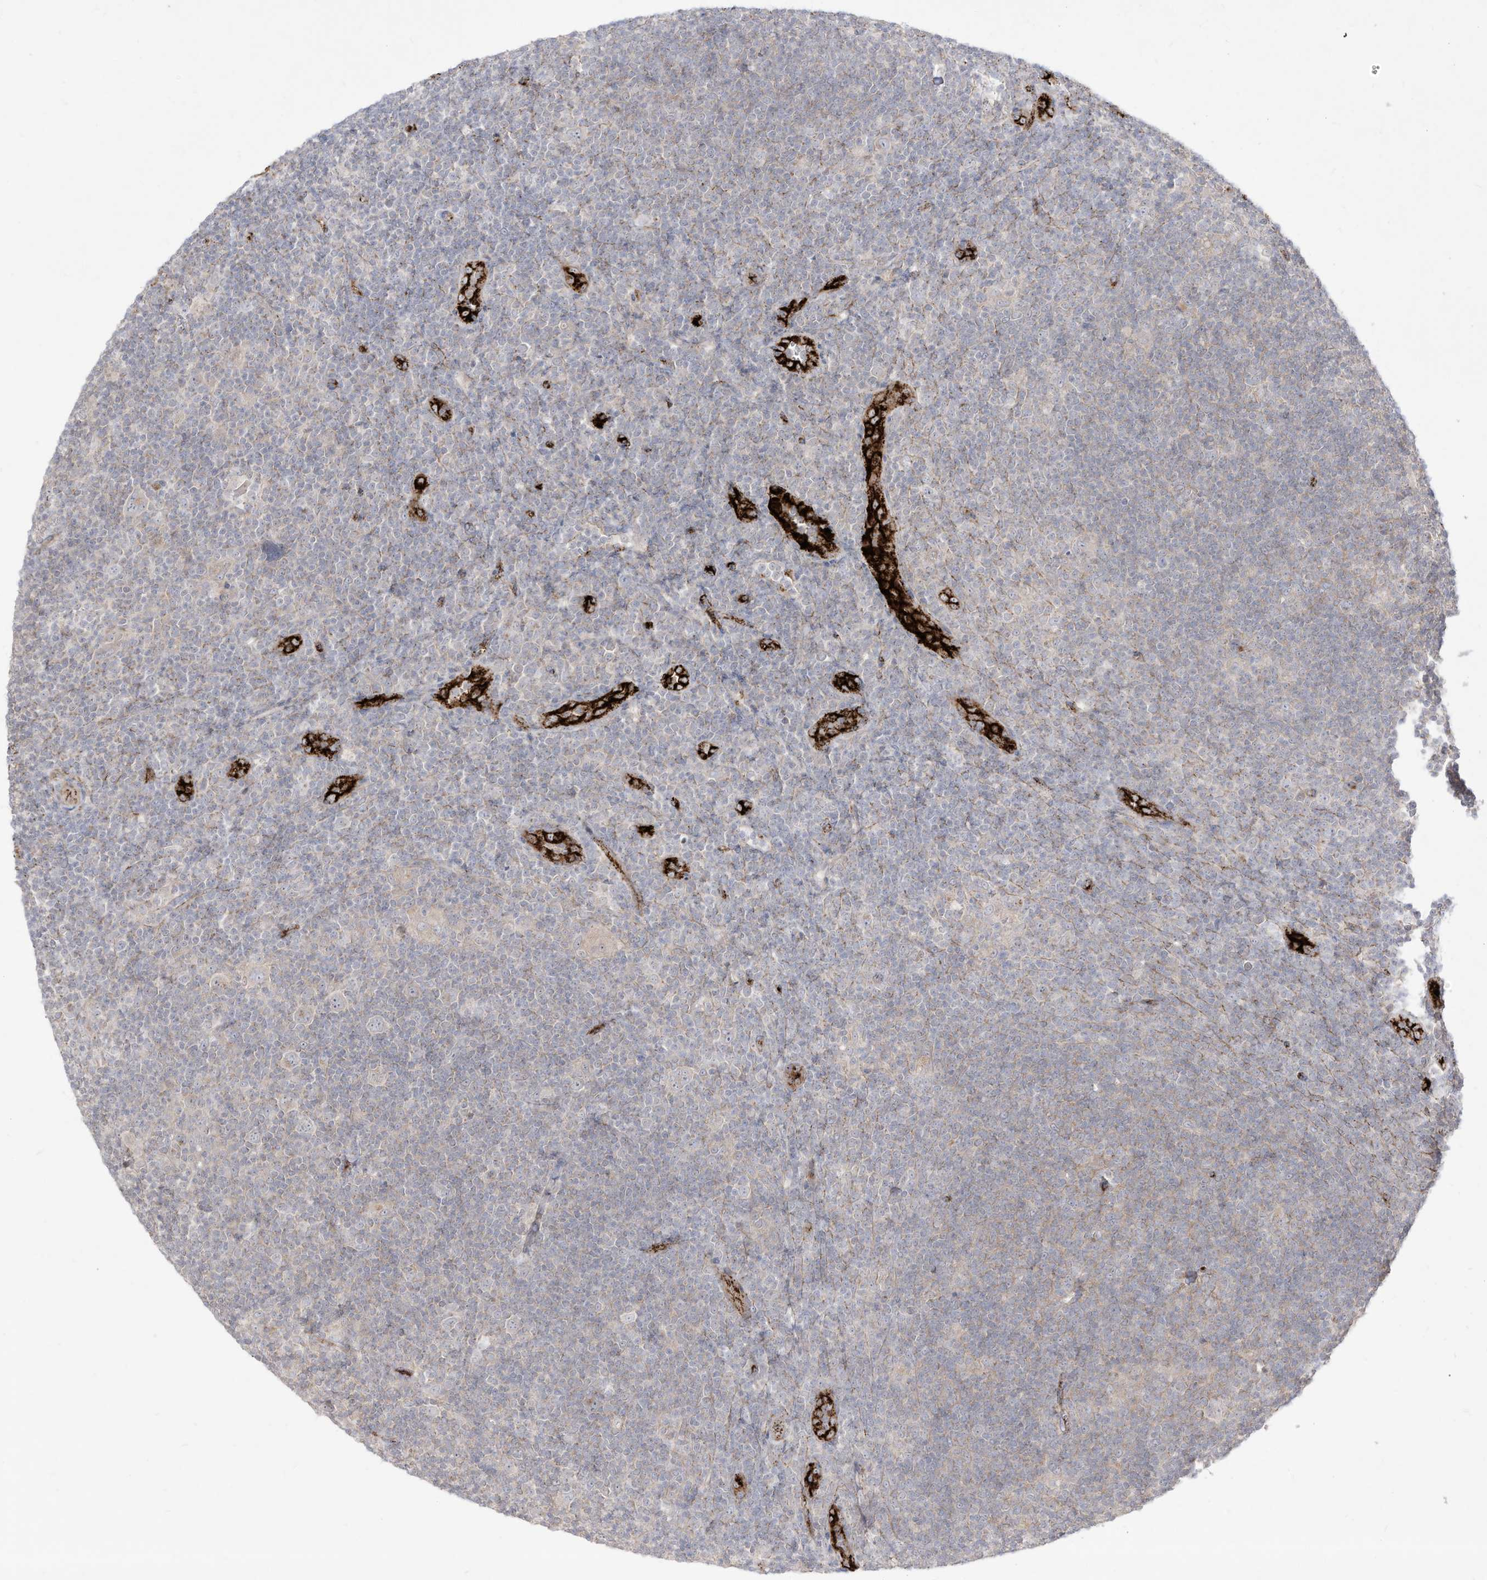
{"staining": {"intensity": "negative", "quantity": "none", "location": "none"}, "tissue": "lymphoma", "cell_type": "Tumor cells", "image_type": "cancer", "snomed": [{"axis": "morphology", "description": "Hodgkin's disease, NOS"}, {"axis": "topography", "description": "Lymph node"}], "caption": "DAB immunohistochemical staining of human Hodgkin's disease shows no significant staining in tumor cells.", "gene": "ZGRF1", "patient": {"sex": "female", "age": 57}}